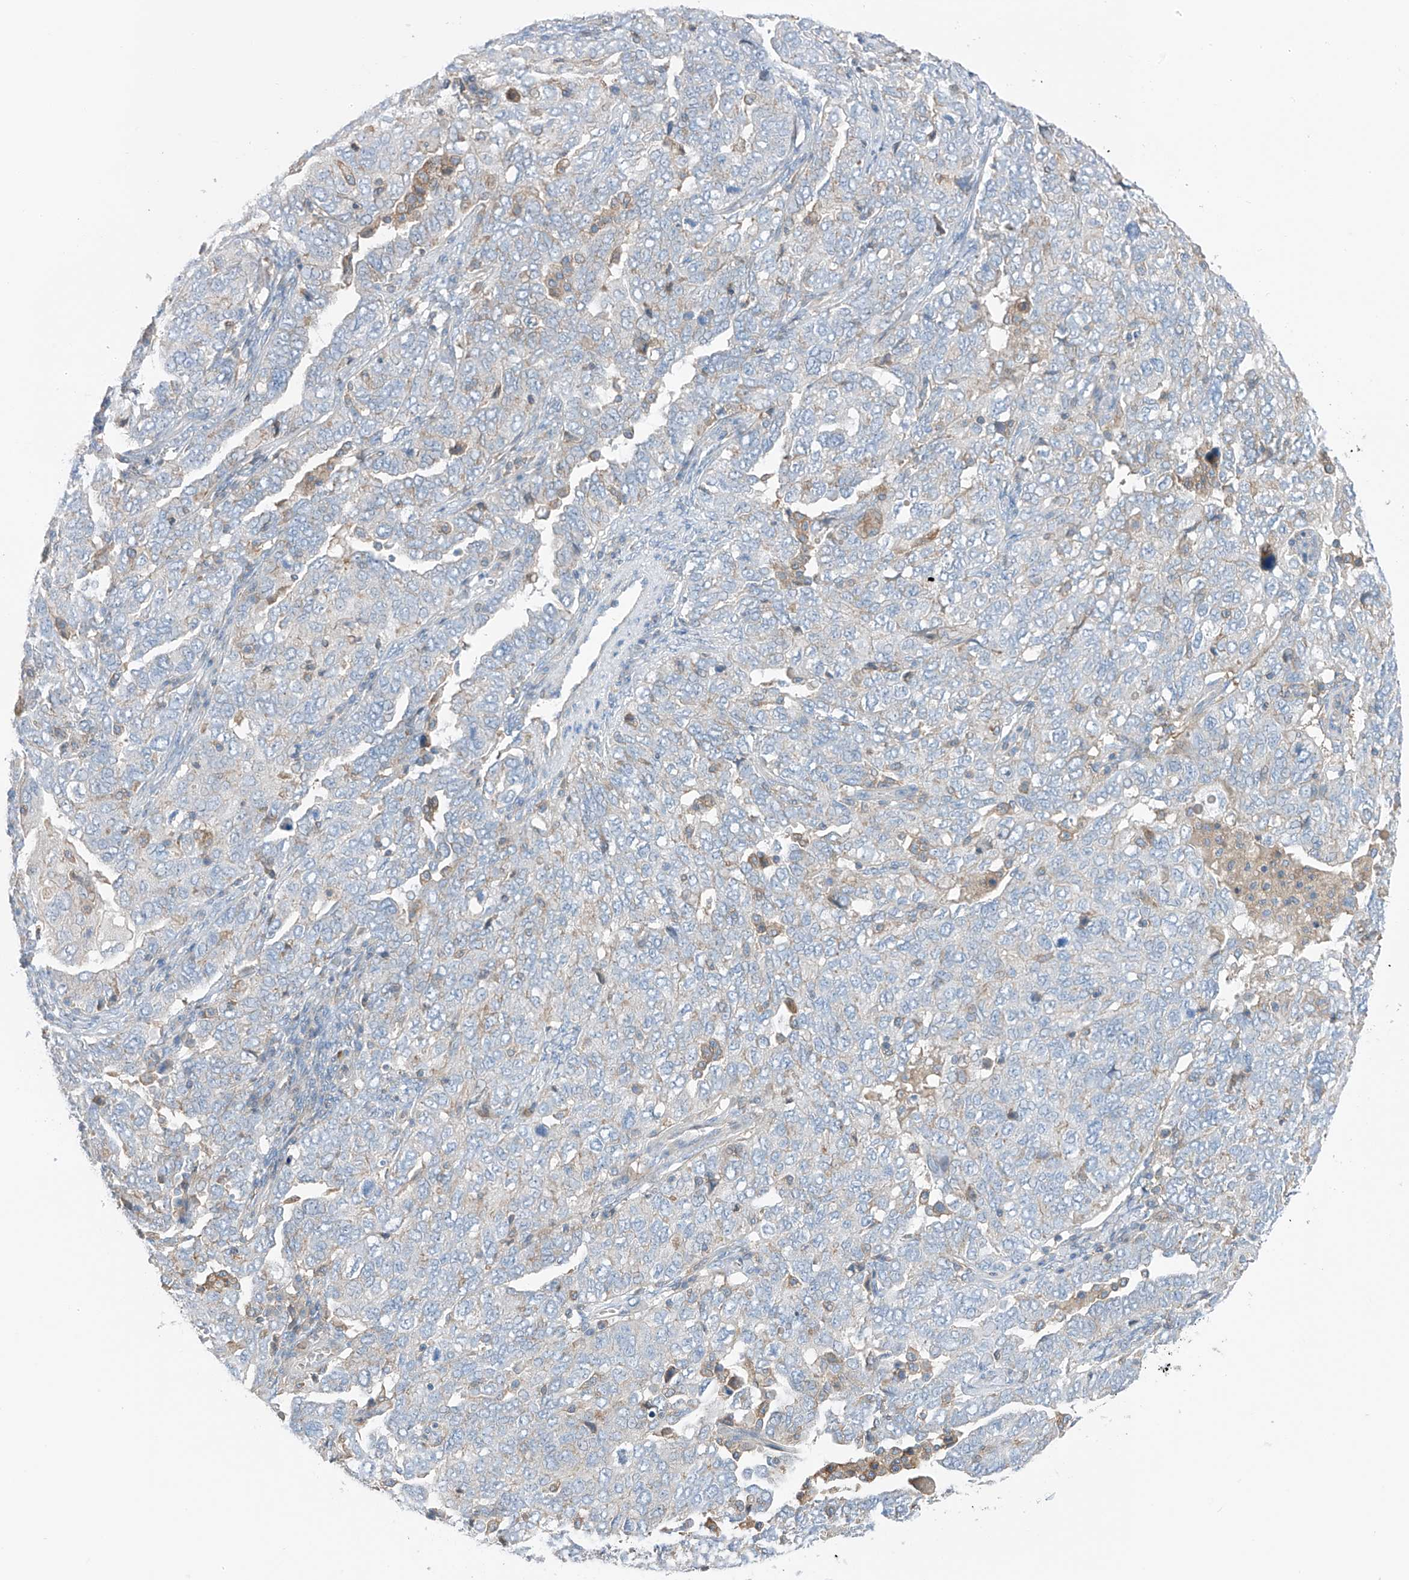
{"staining": {"intensity": "negative", "quantity": "none", "location": "none"}, "tissue": "ovarian cancer", "cell_type": "Tumor cells", "image_type": "cancer", "snomed": [{"axis": "morphology", "description": "Carcinoma, endometroid"}, {"axis": "topography", "description": "Ovary"}], "caption": "This is a image of immunohistochemistry staining of ovarian cancer (endometroid carcinoma), which shows no expression in tumor cells.", "gene": "NALCN", "patient": {"sex": "female", "age": 62}}